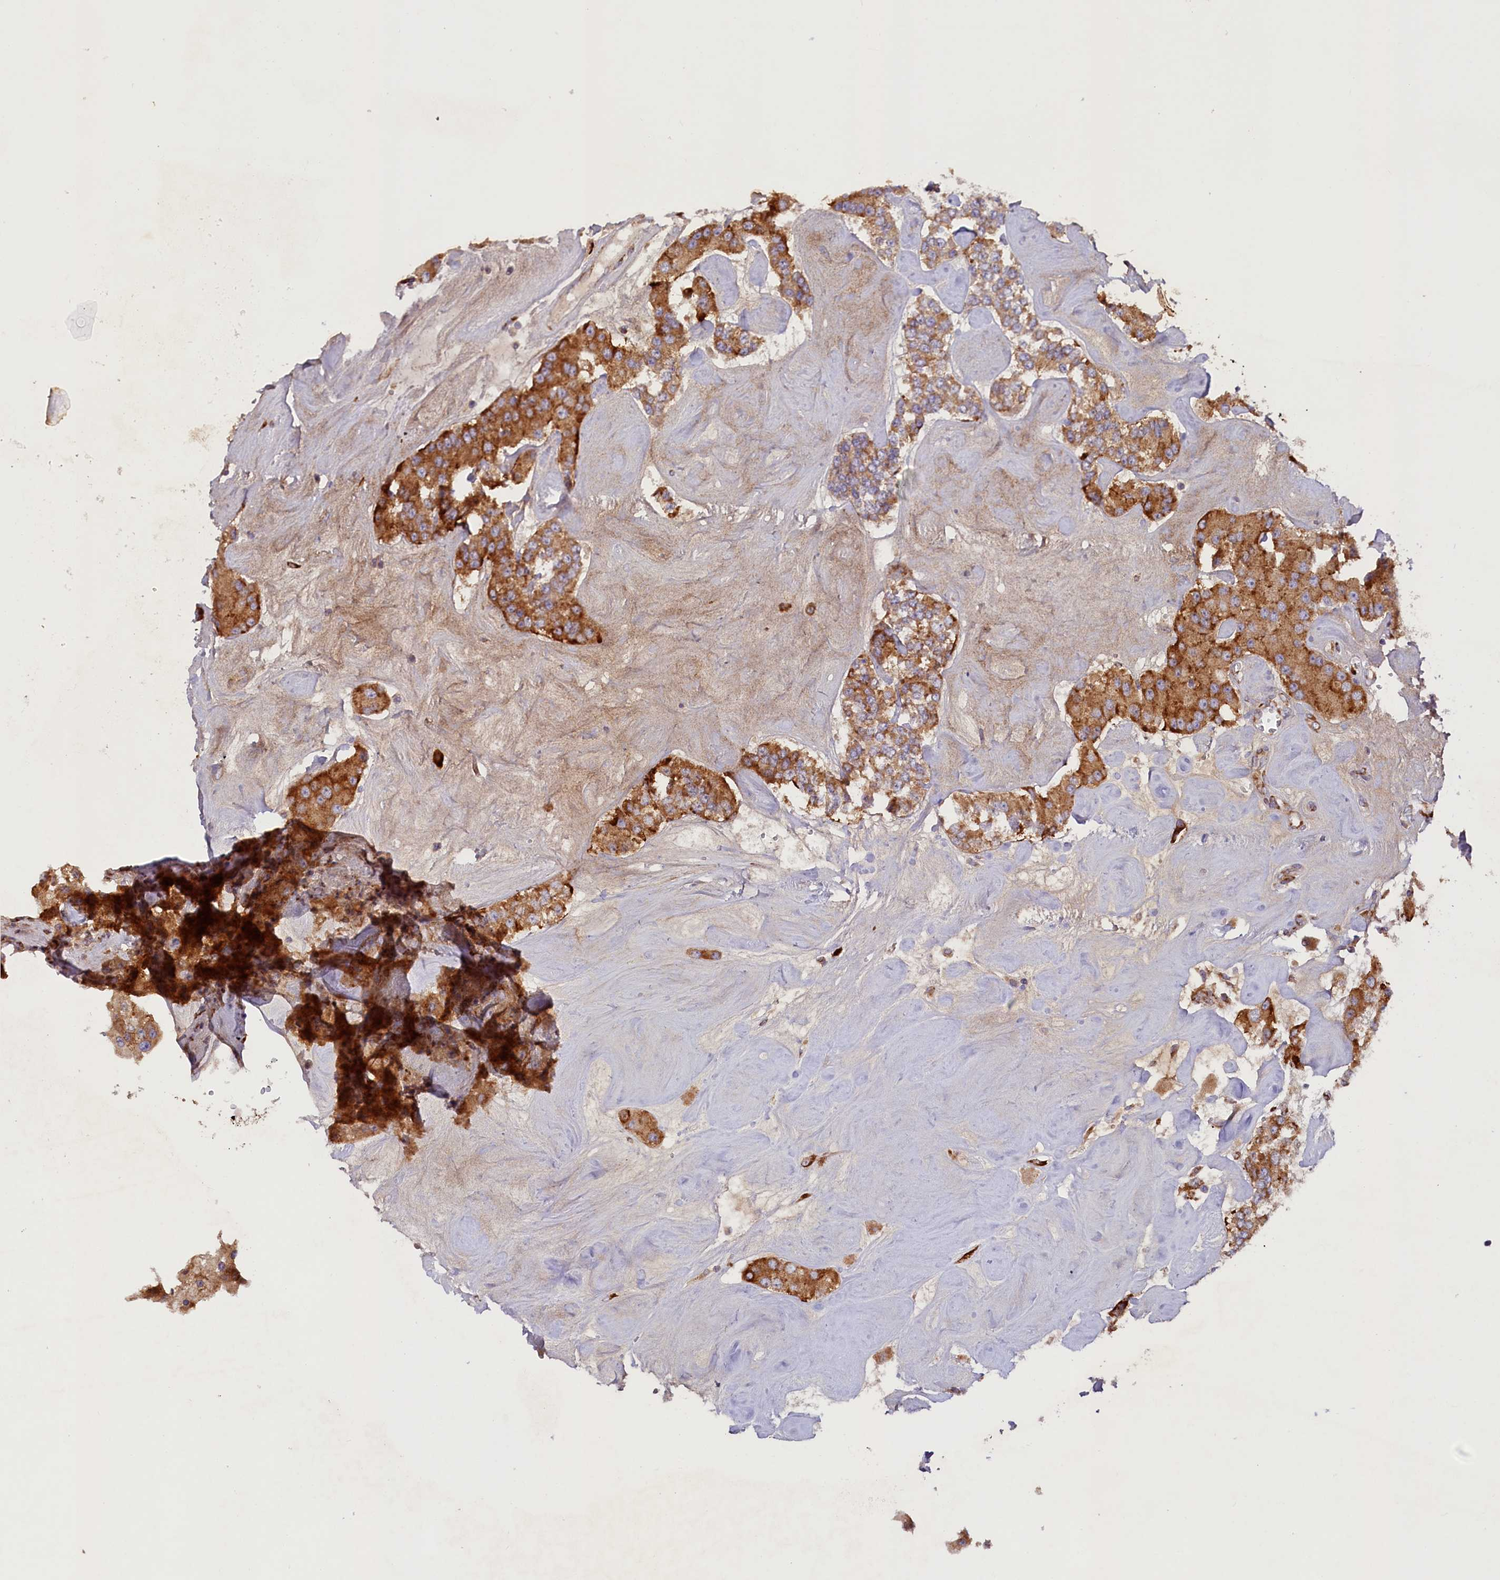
{"staining": {"intensity": "moderate", "quantity": ">75%", "location": "cytoplasmic/membranous"}, "tissue": "carcinoid", "cell_type": "Tumor cells", "image_type": "cancer", "snomed": [{"axis": "morphology", "description": "Carcinoid, malignant, NOS"}, {"axis": "topography", "description": "Pancreas"}], "caption": "Immunohistochemical staining of human carcinoid demonstrates medium levels of moderate cytoplasmic/membranous protein staining in about >75% of tumor cells. The staining is performed using DAB (3,3'-diaminobenzidine) brown chromogen to label protein expression. The nuclei are counter-stained blue using hematoxylin.", "gene": "SSC5D", "patient": {"sex": "male", "age": 41}}